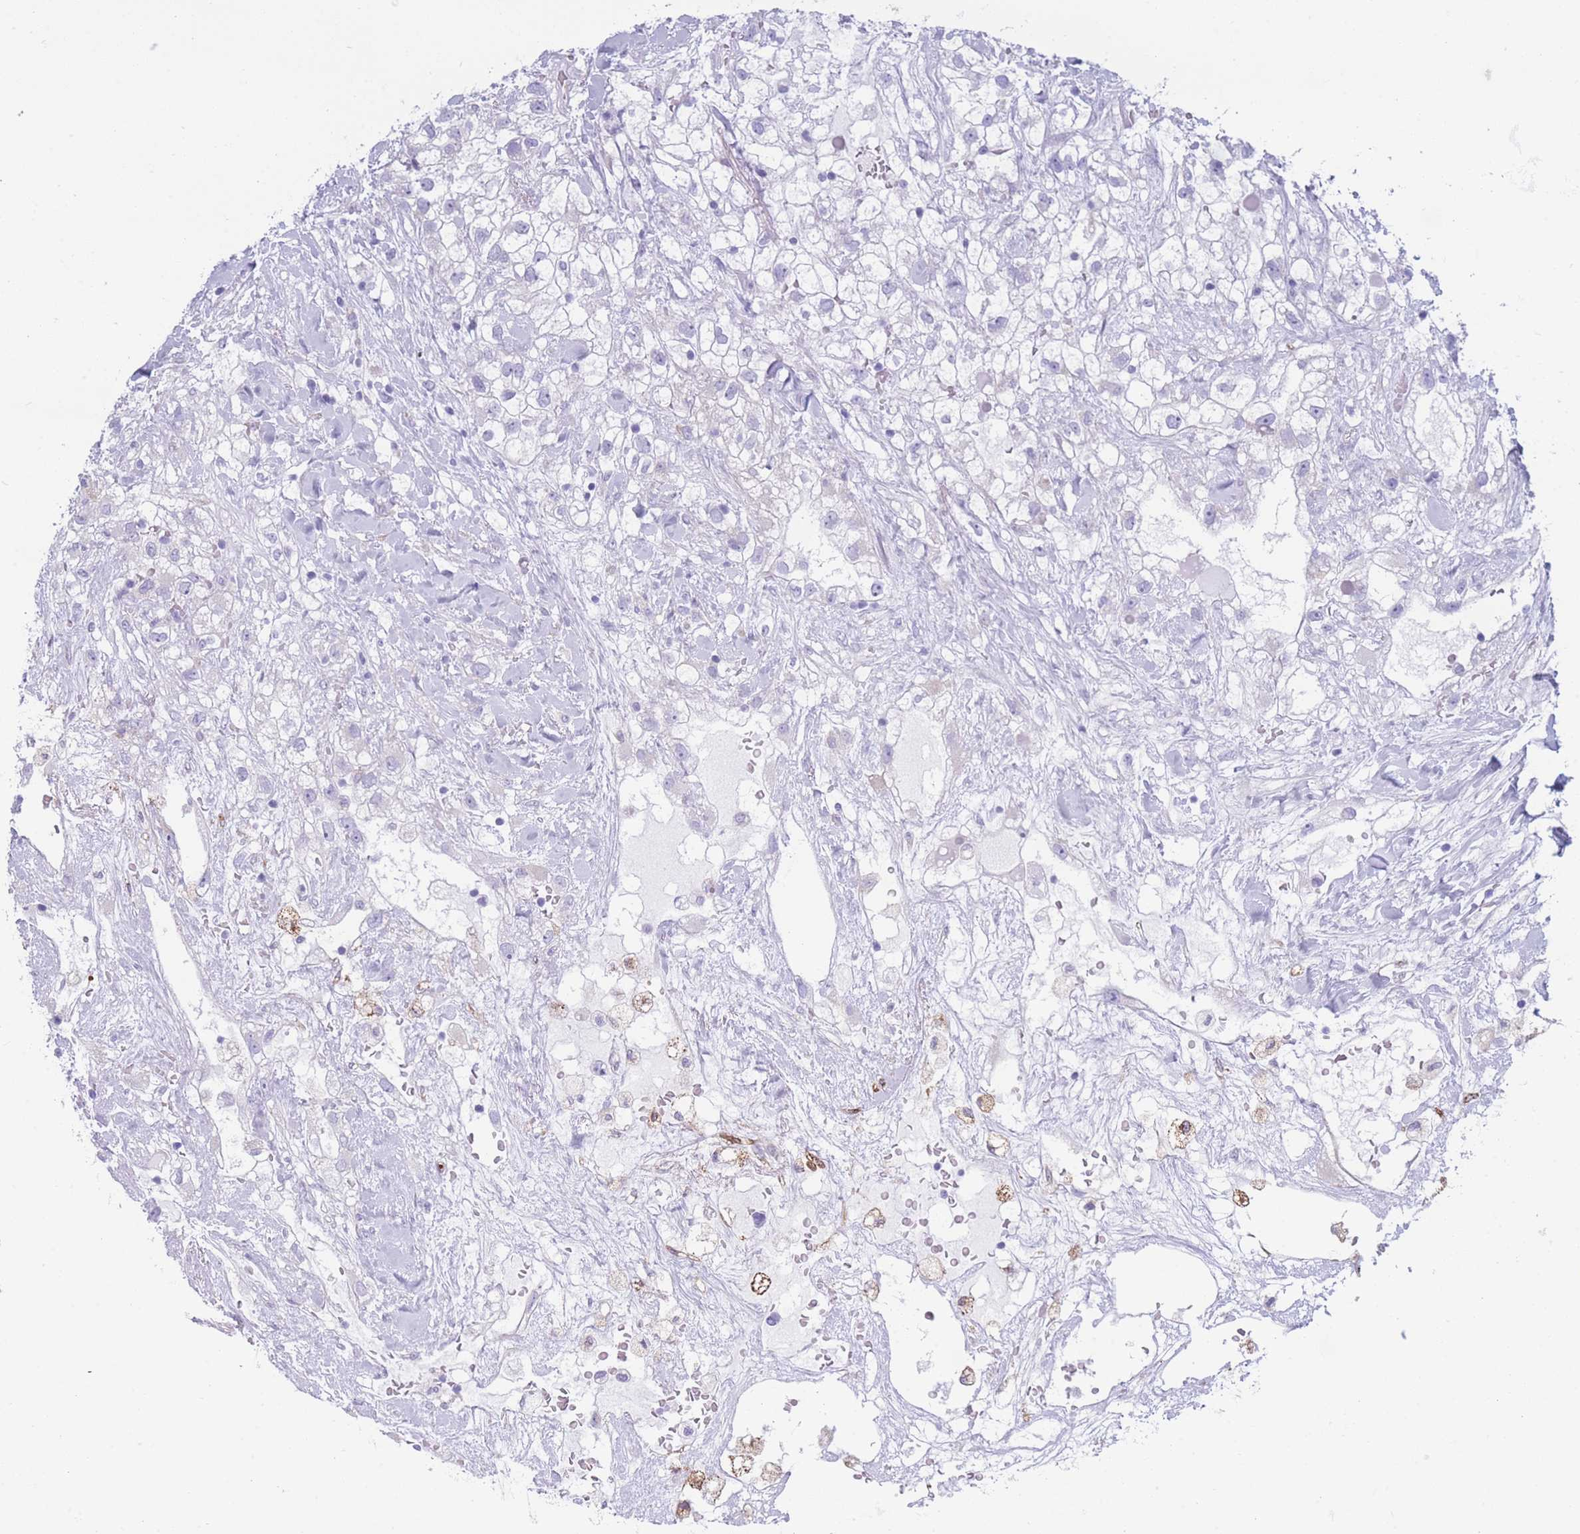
{"staining": {"intensity": "negative", "quantity": "none", "location": "none"}, "tissue": "renal cancer", "cell_type": "Tumor cells", "image_type": "cancer", "snomed": [{"axis": "morphology", "description": "Adenocarcinoma, NOS"}, {"axis": "topography", "description": "Kidney"}], "caption": "Micrograph shows no significant protein expression in tumor cells of adenocarcinoma (renal).", "gene": "XKR8", "patient": {"sex": "male", "age": 59}}